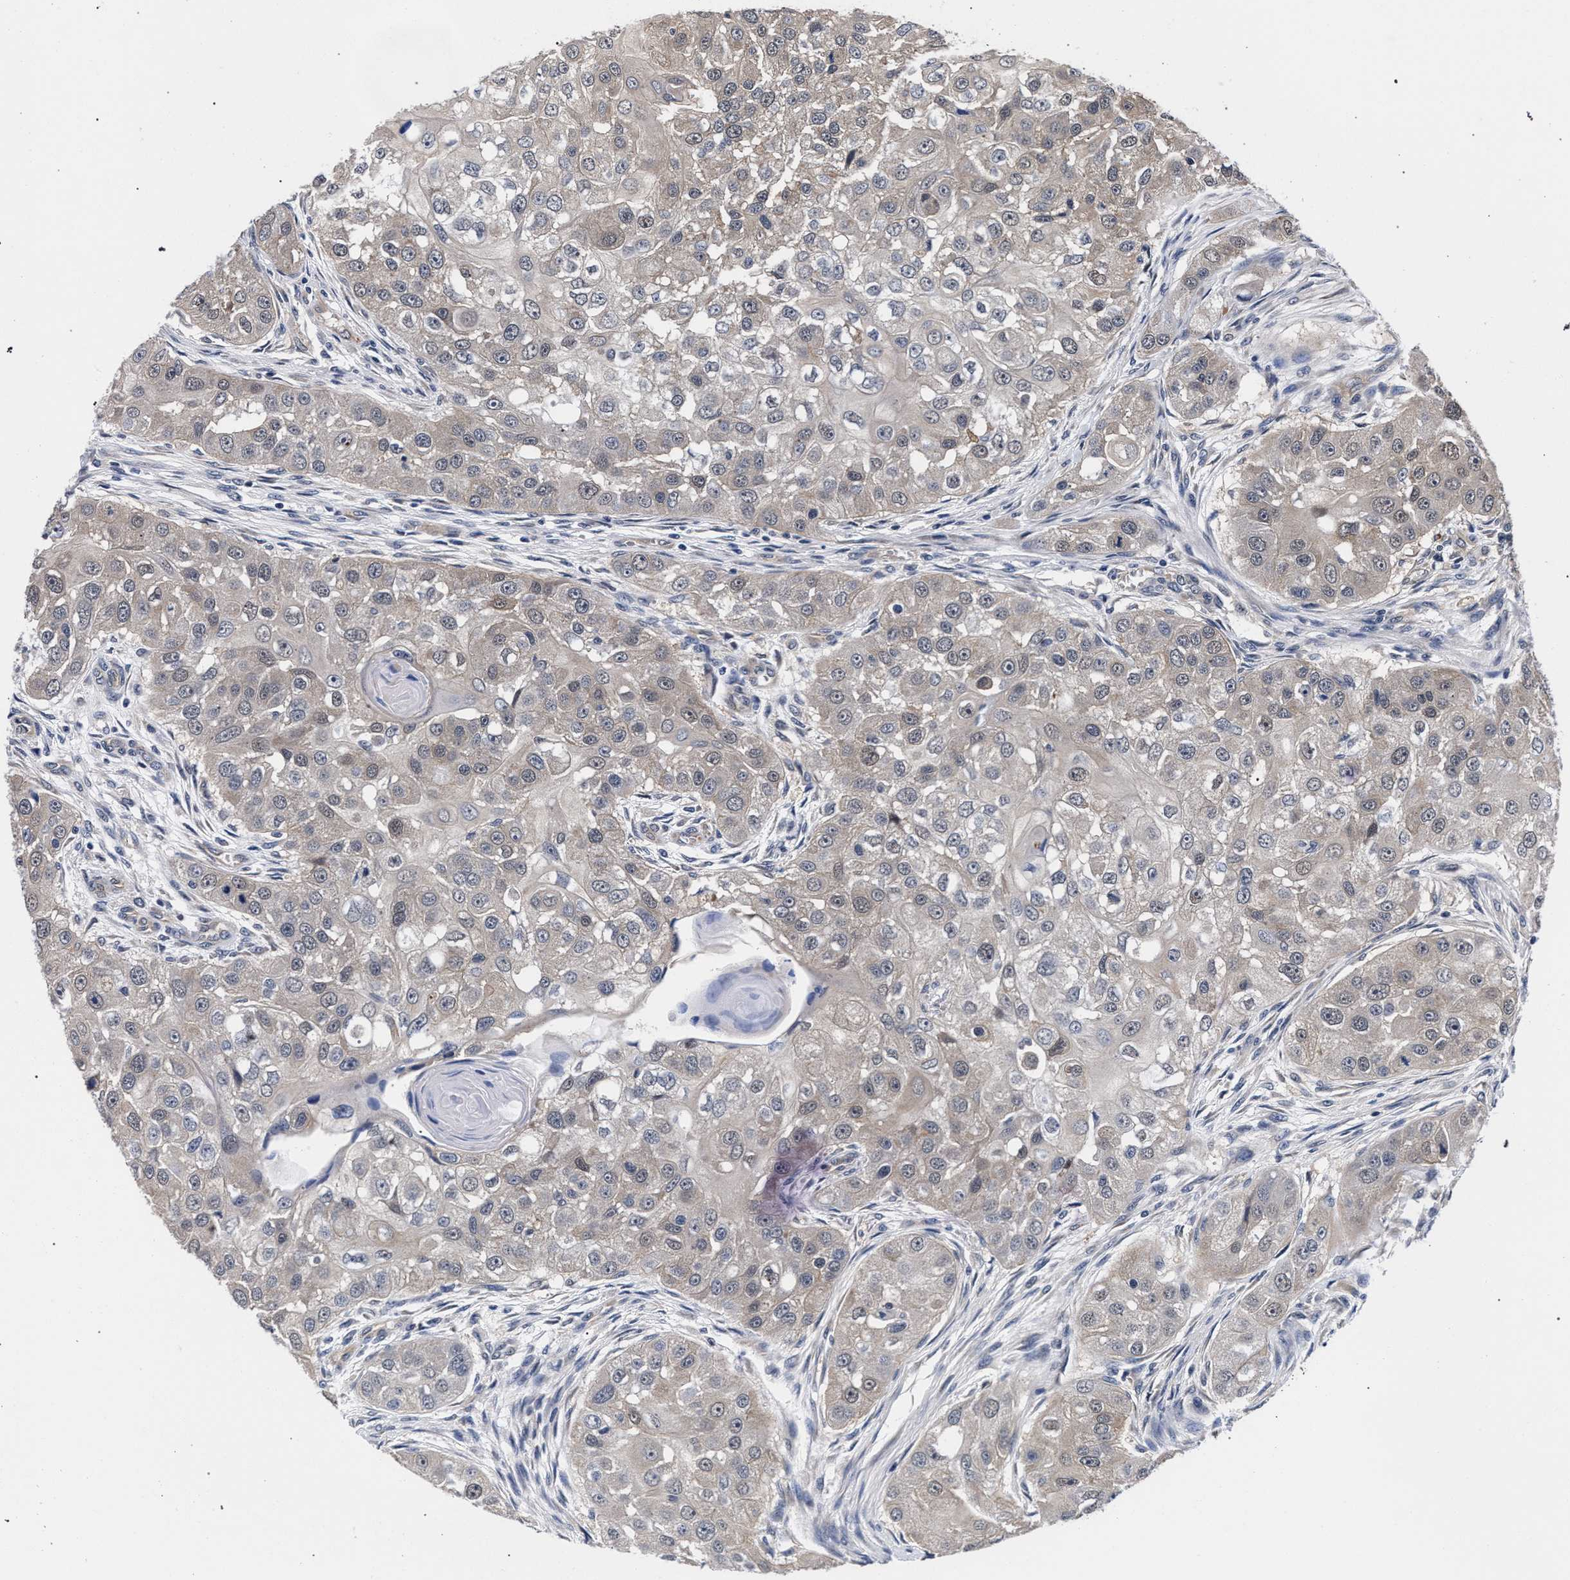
{"staining": {"intensity": "weak", "quantity": "<25%", "location": "cytoplasmic/membranous,nuclear"}, "tissue": "head and neck cancer", "cell_type": "Tumor cells", "image_type": "cancer", "snomed": [{"axis": "morphology", "description": "Normal tissue, NOS"}, {"axis": "morphology", "description": "Squamous cell carcinoma, NOS"}, {"axis": "topography", "description": "Skeletal muscle"}, {"axis": "topography", "description": "Head-Neck"}], "caption": "This is a histopathology image of immunohistochemistry (IHC) staining of head and neck cancer (squamous cell carcinoma), which shows no staining in tumor cells. (DAB (3,3'-diaminobenzidine) IHC, high magnification).", "gene": "RBM33", "patient": {"sex": "male", "age": 51}}